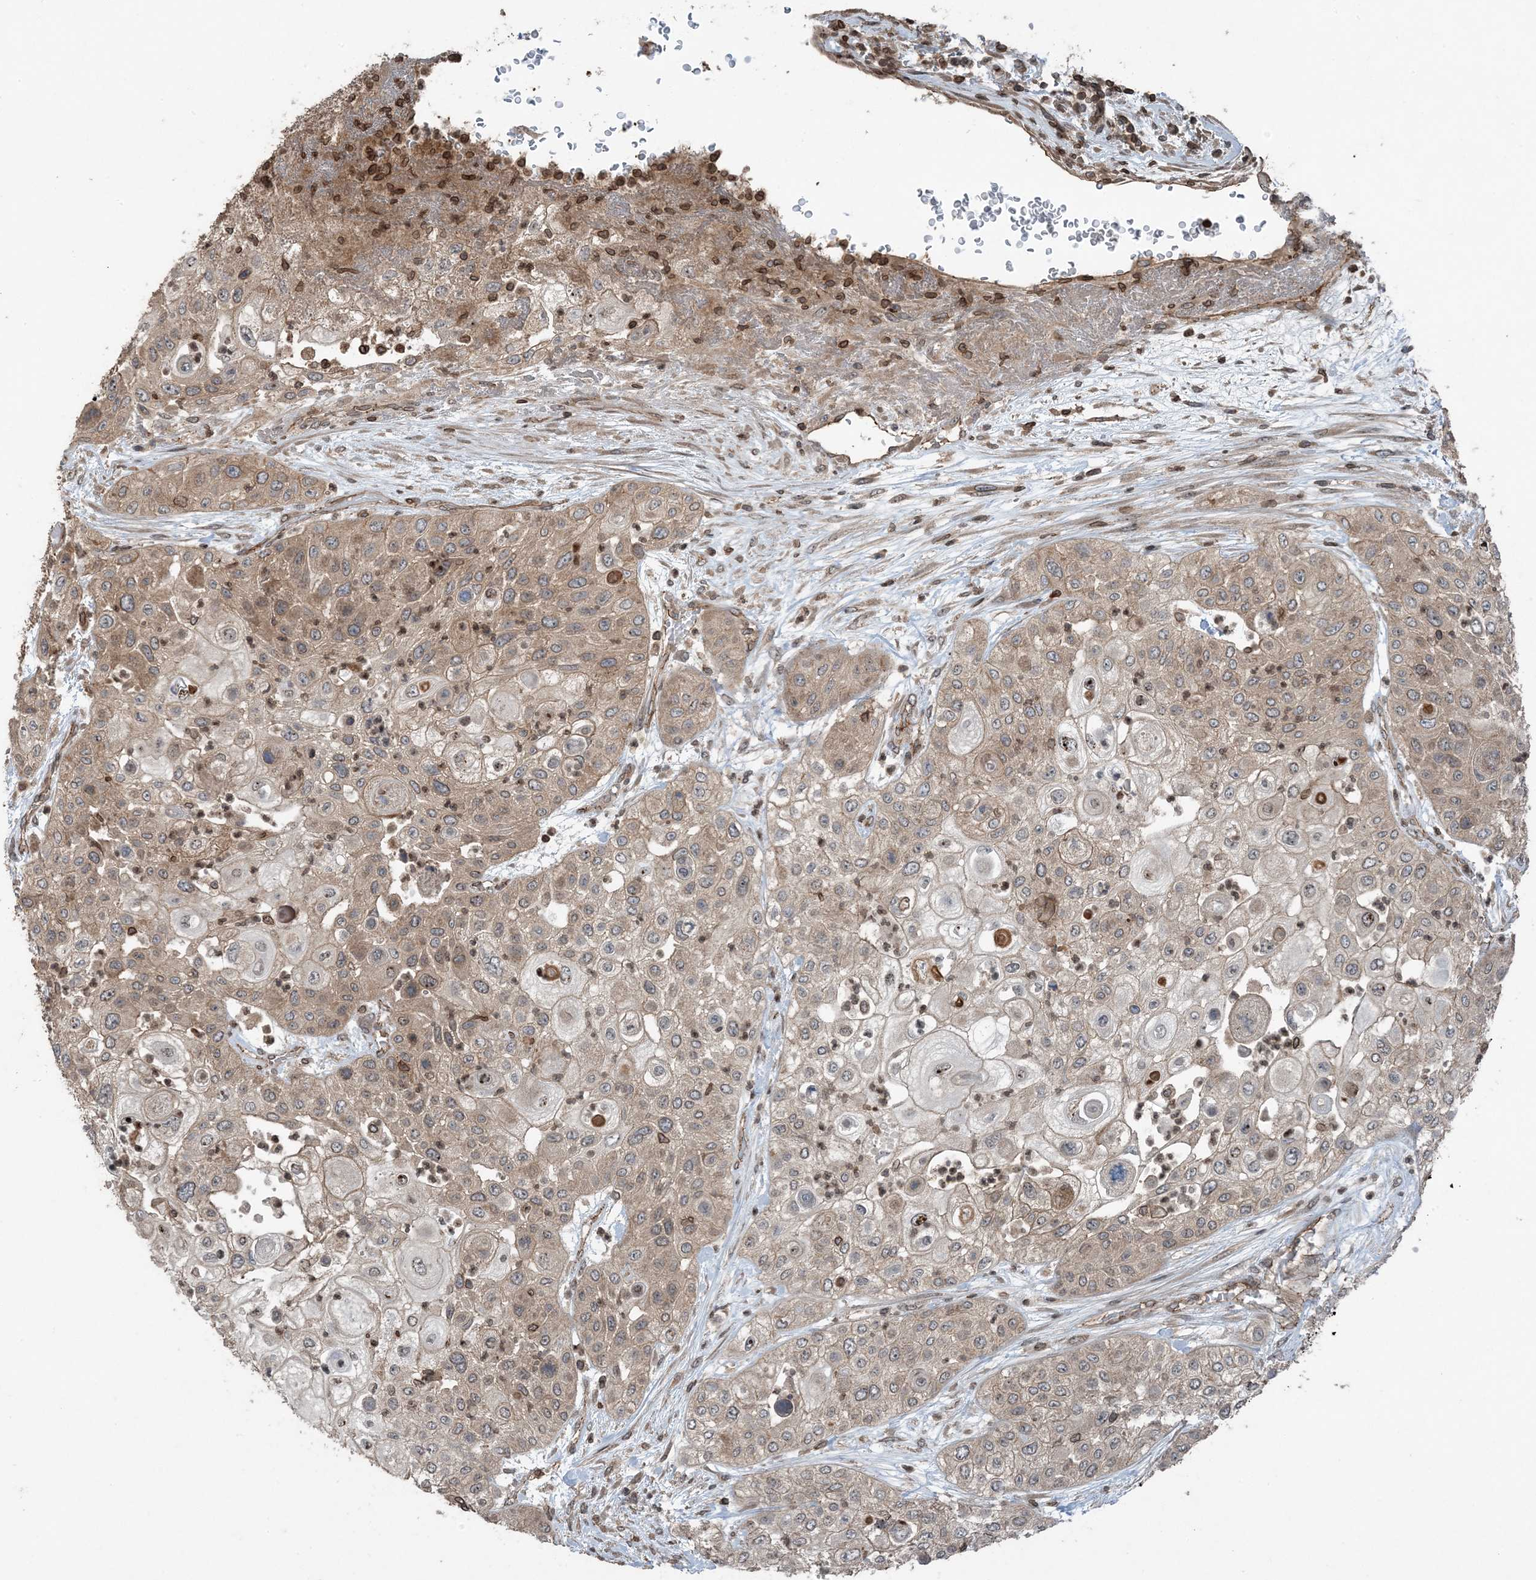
{"staining": {"intensity": "weak", "quantity": ">75%", "location": "cytoplasmic/membranous,nuclear"}, "tissue": "urothelial cancer", "cell_type": "Tumor cells", "image_type": "cancer", "snomed": [{"axis": "morphology", "description": "Urothelial carcinoma, High grade"}, {"axis": "topography", "description": "Urinary bladder"}], "caption": "A low amount of weak cytoplasmic/membranous and nuclear positivity is present in about >75% of tumor cells in urothelial cancer tissue. (Stains: DAB (3,3'-diaminobenzidine) in brown, nuclei in blue, Microscopy: brightfield microscopy at high magnification).", "gene": "ZFAND2B", "patient": {"sex": "female", "age": 79}}